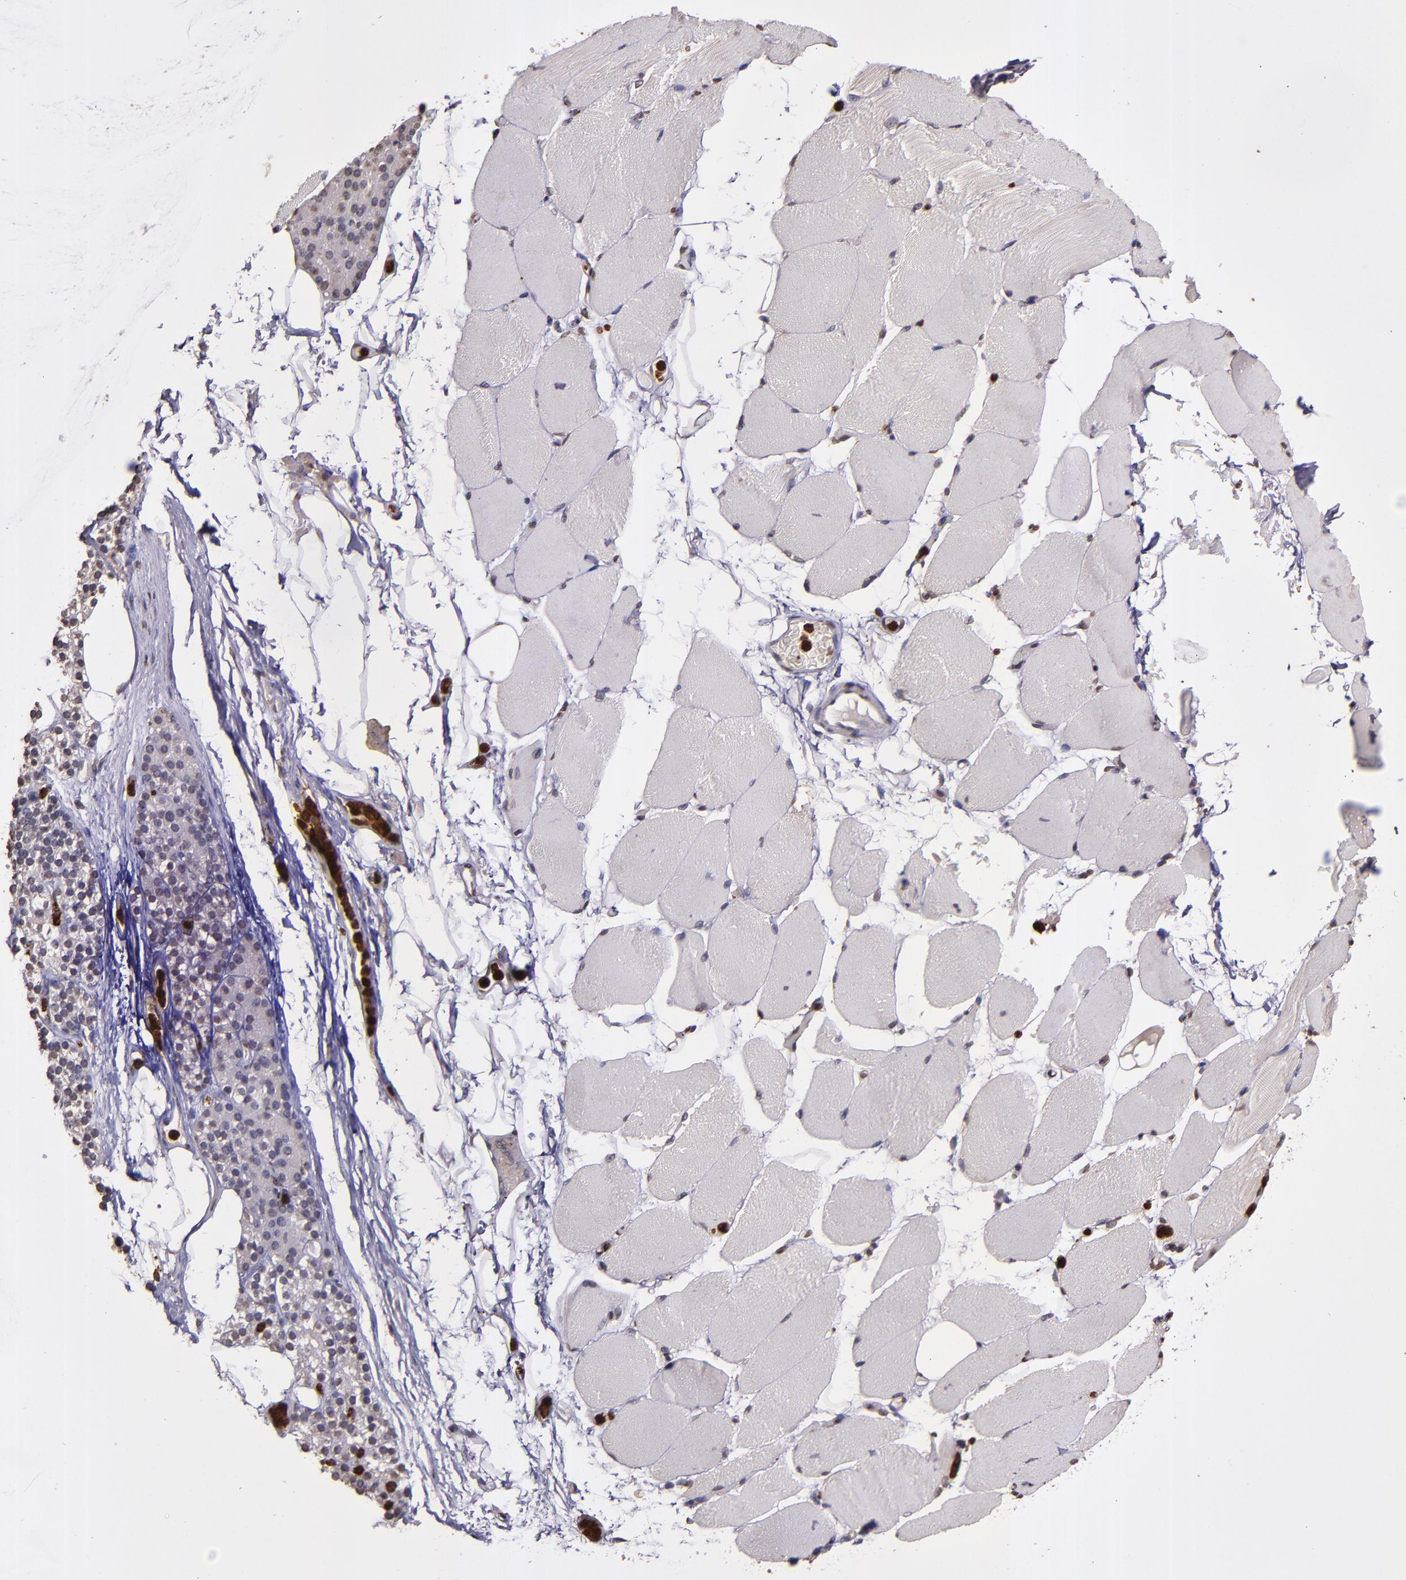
{"staining": {"intensity": "negative", "quantity": "none", "location": "none"}, "tissue": "skeletal muscle", "cell_type": "Myocytes", "image_type": "normal", "snomed": [{"axis": "morphology", "description": "Normal tissue, NOS"}, {"axis": "topography", "description": "Skeletal muscle"}, {"axis": "topography", "description": "Parathyroid gland"}], "caption": "DAB immunohistochemical staining of normal skeletal muscle exhibits no significant expression in myocytes. Nuclei are stained in blue.", "gene": "SLC2A3", "patient": {"sex": "female", "age": 37}}